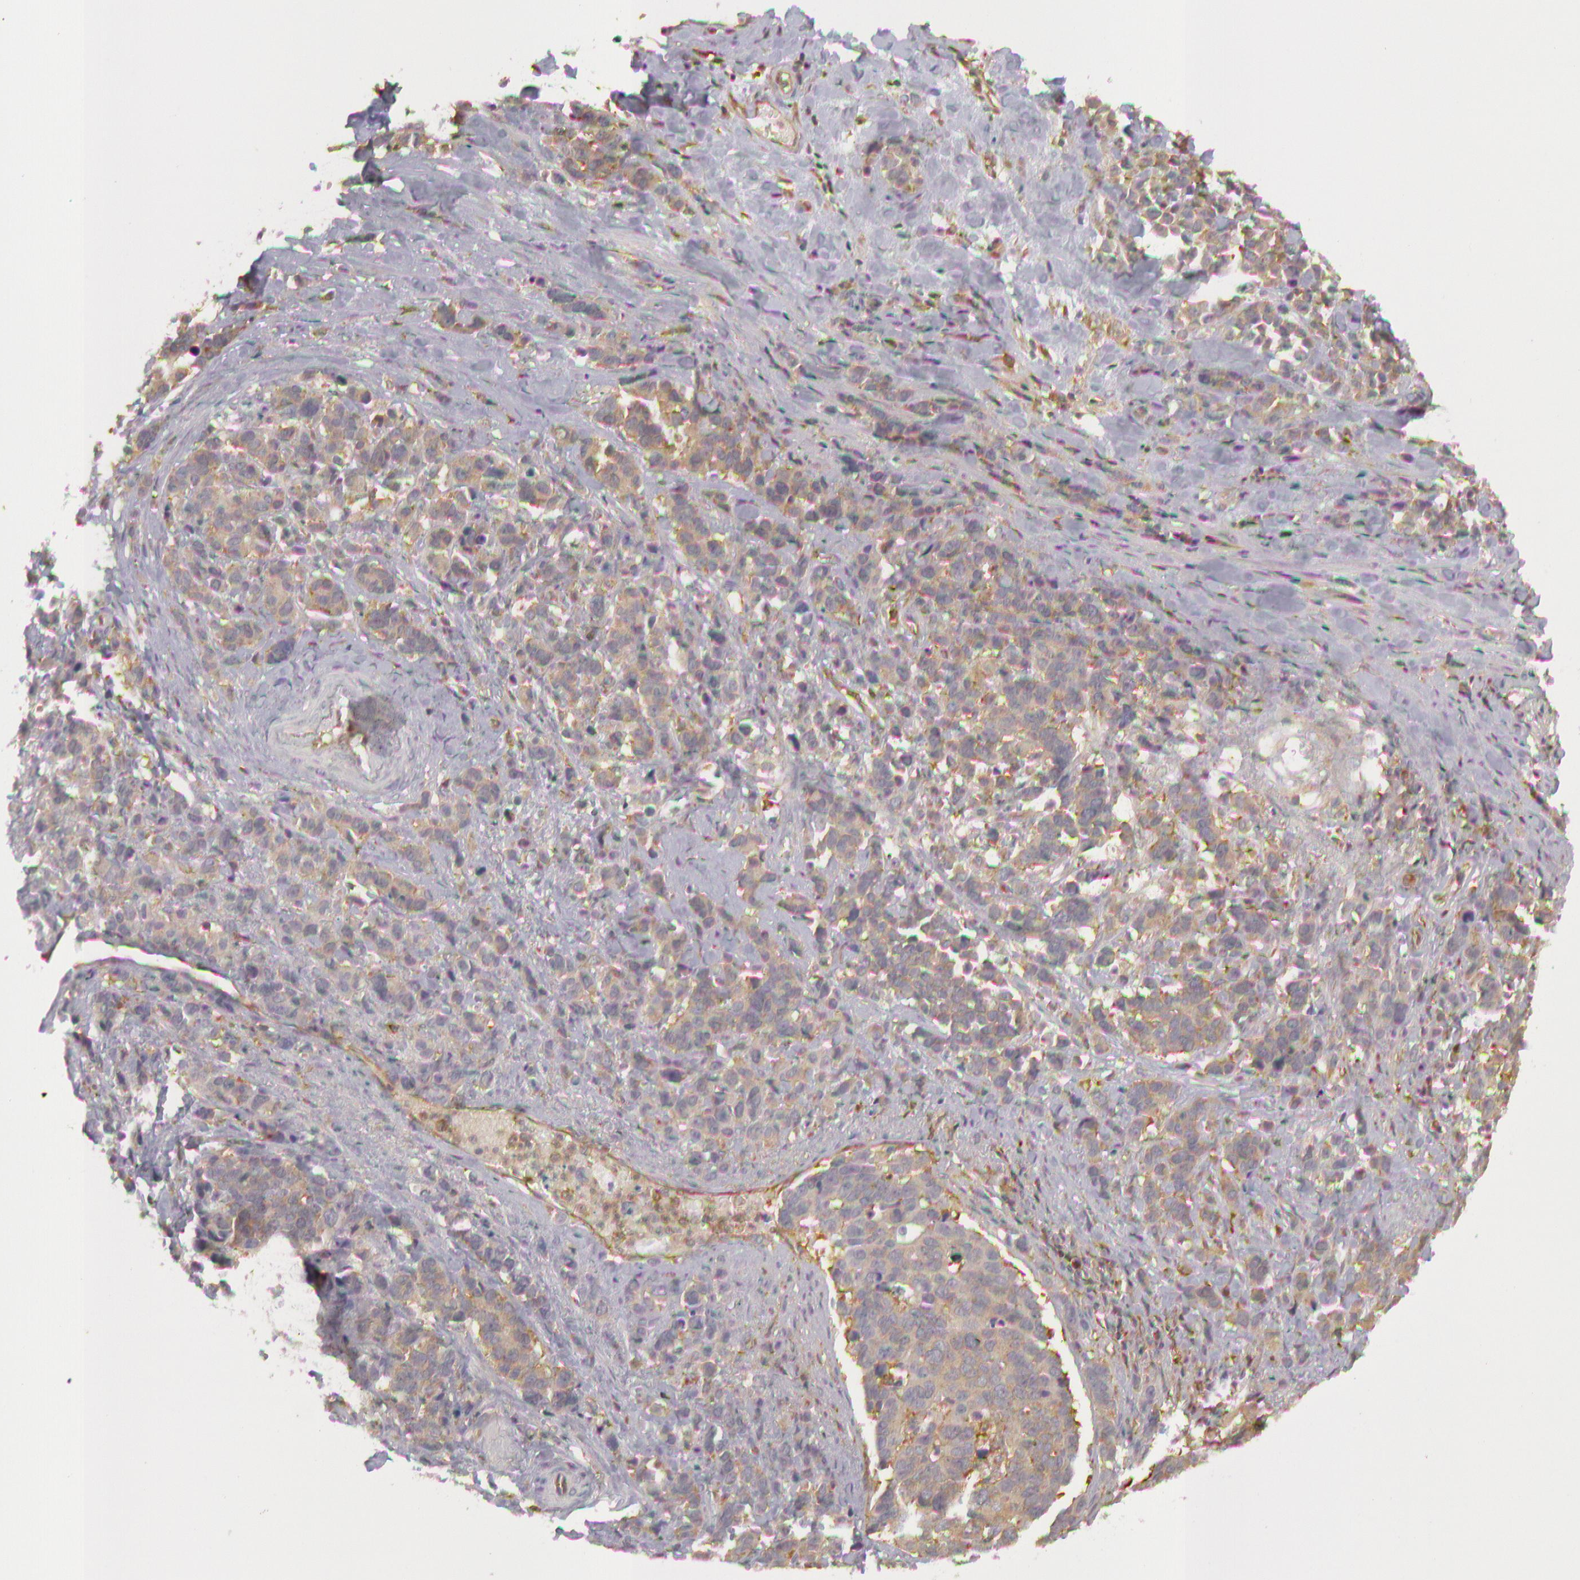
{"staining": {"intensity": "weak", "quantity": "25%-75%", "location": "cytoplasmic/membranous"}, "tissue": "stomach cancer", "cell_type": "Tumor cells", "image_type": "cancer", "snomed": [{"axis": "morphology", "description": "Adenocarcinoma, NOS"}, {"axis": "topography", "description": "Stomach, upper"}], "caption": "Adenocarcinoma (stomach) stained with a protein marker demonstrates weak staining in tumor cells.", "gene": "IKBKB", "patient": {"sex": "male", "age": 71}}